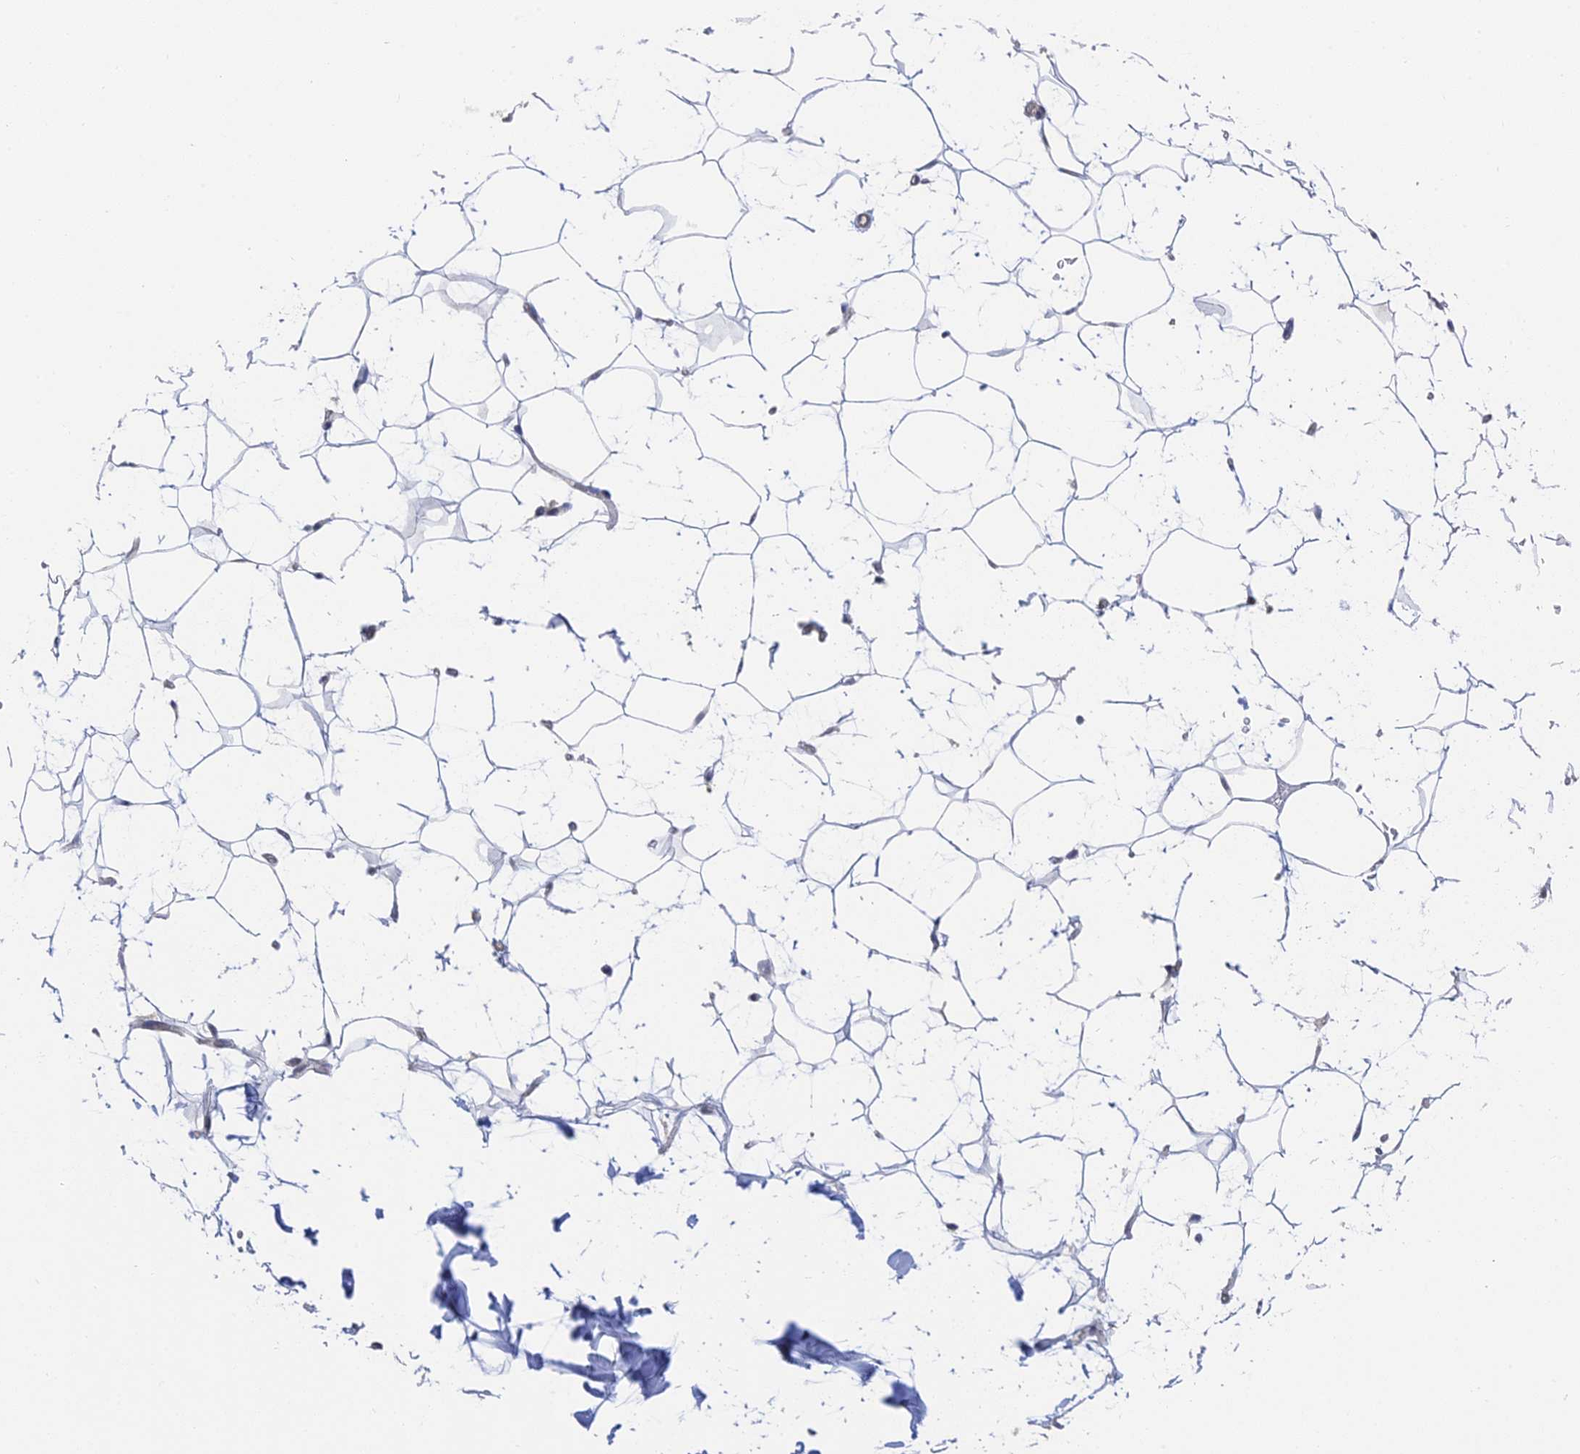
{"staining": {"intensity": "negative", "quantity": "none", "location": "none"}, "tissue": "adipose tissue", "cell_type": "Adipocytes", "image_type": "normal", "snomed": [{"axis": "morphology", "description": "Normal tissue, NOS"}, {"axis": "topography", "description": "Breast"}], "caption": "Histopathology image shows no protein staining in adipocytes of normal adipose tissue. (Stains: DAB IHC with hematoxylin counter stain, Microscopy: brightfield microscopy at high magnification).", "gene": "CFAP92", "patient": {"sex": "female", "age": 26}}